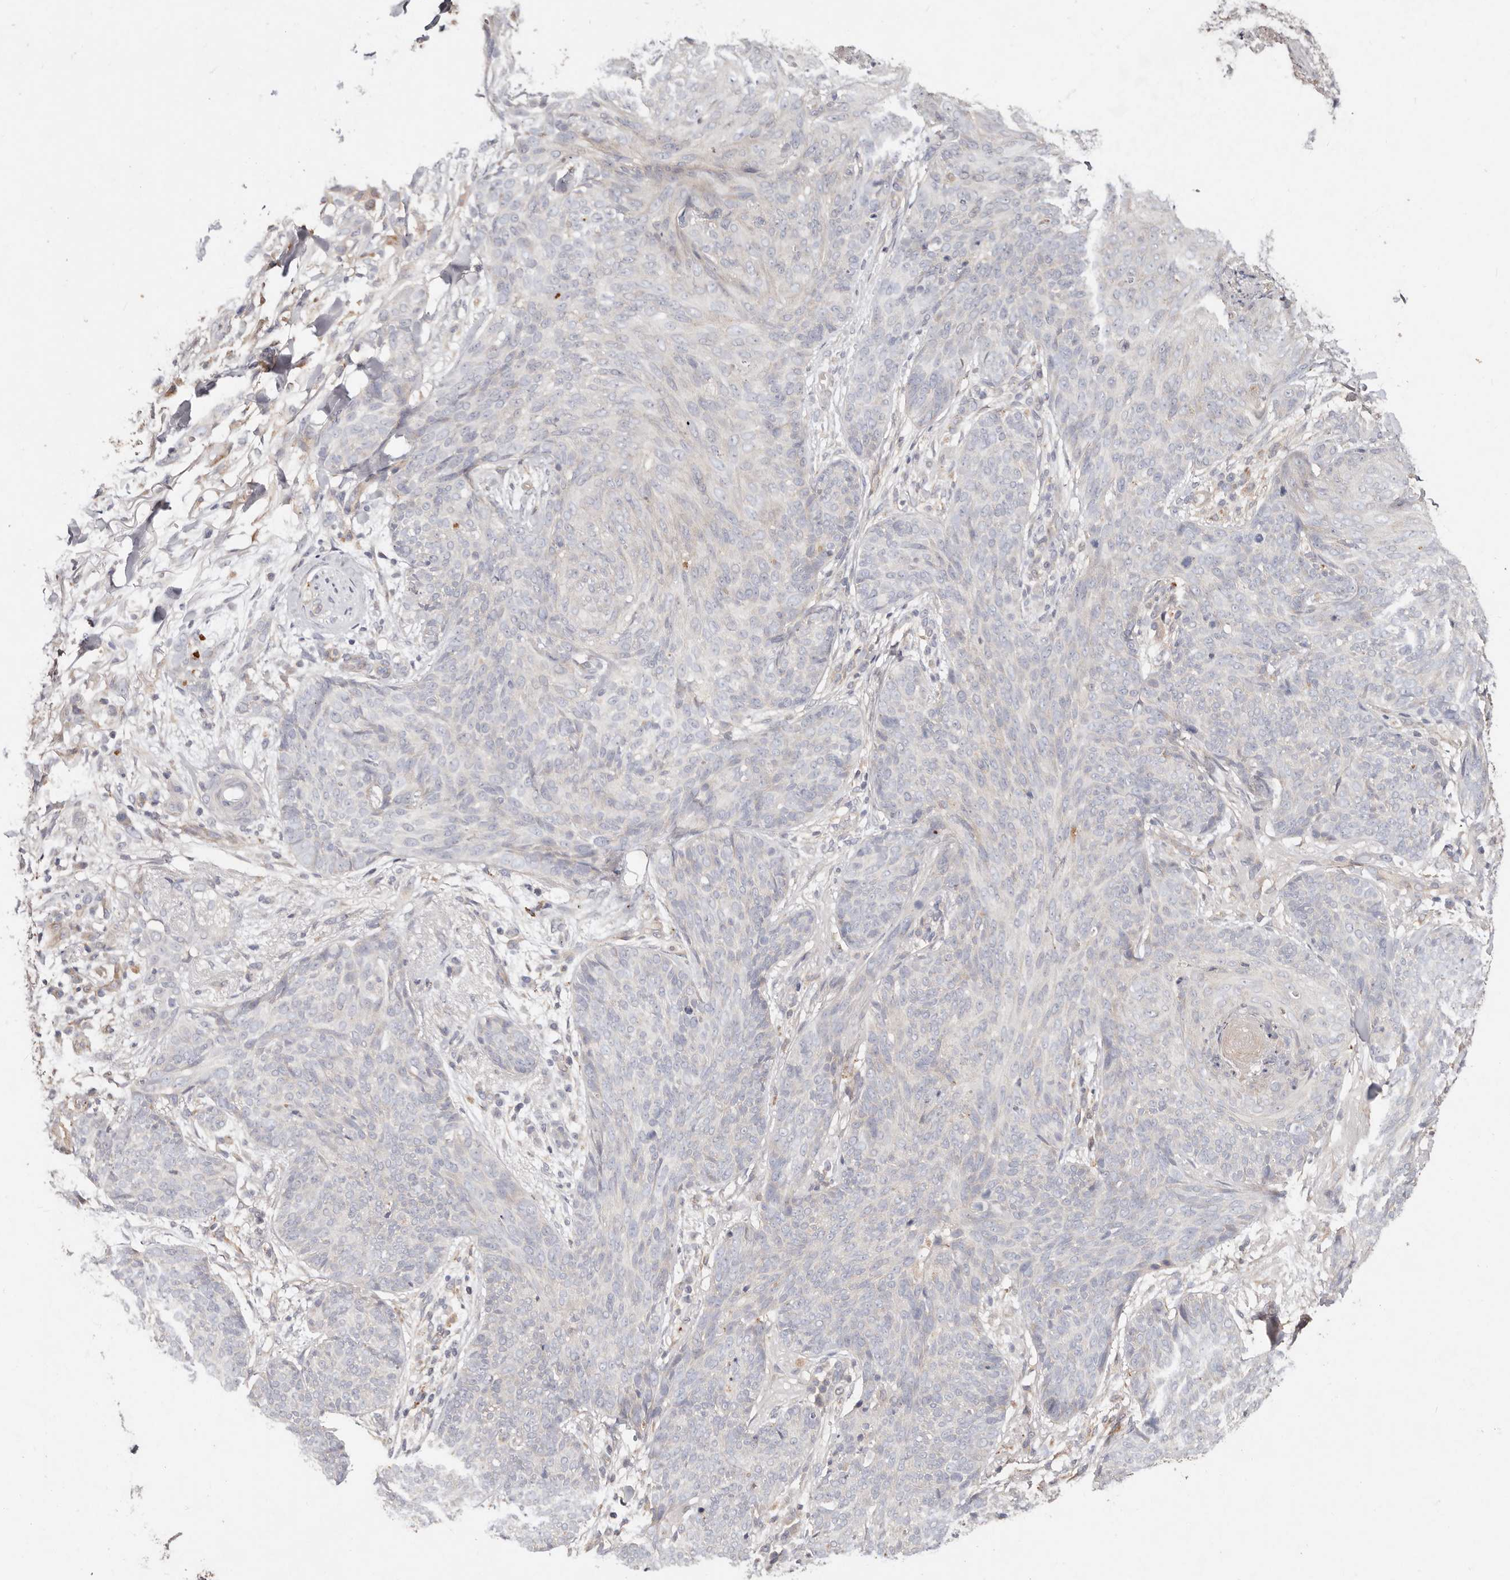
{"staining": {"intensity": "negative", "quantity": "none", "location": "none"}, "tissue": "skin cancer", "cell_type": "Tumor cells", "image_type": "cancer", "snomed": [{"axis": "morphology", "description": "Basal cell carcinoma"}, {"axis": "topography", "description": "Skin"}], "caption": "Immunohistochemistry photomicrograph of basal cell carcinoma (skin) stained for a protein (brown), which demonstrates no expression in tumor cells.", "gene": "THBS3", "patient": {"sex": "male", "age": 85}}